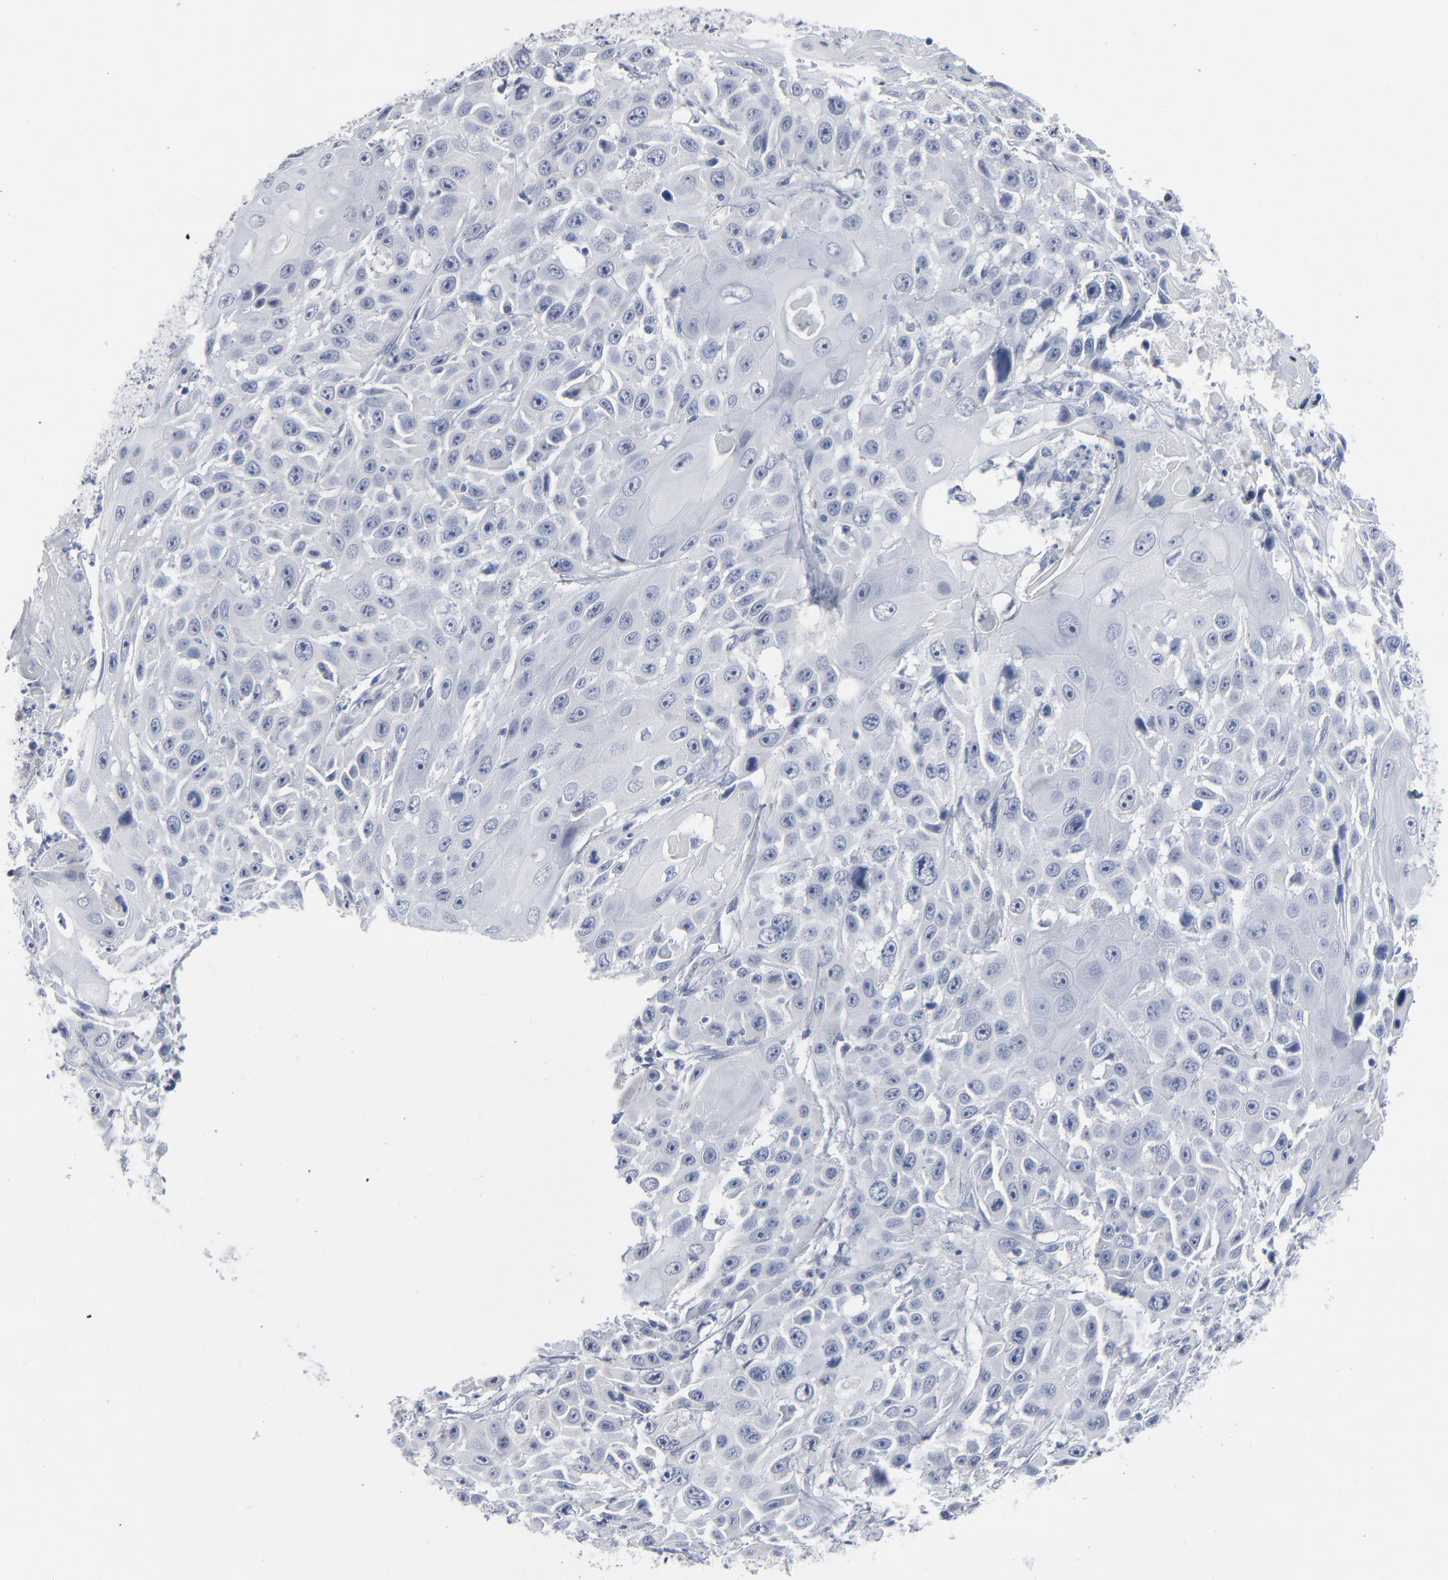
{"staining": {"intensity": "negative", "quantity": "none", "location": "none"}, "tissue": "cervical cancer", "cell_type": "Tumor cells", "image_type": "cancer", "snomed": [{"axis": "morphology", "description": "Squamous cell carcinoma, NOS"}, {"axis": "topography", "description": "Cervix"}], "caption": "The micrograph reveals no significant positivity in tumor cells of cervical squamous cell carcinoma.", "gene": "PAGE1", "patient": {"sex": "female", "age": 39}}